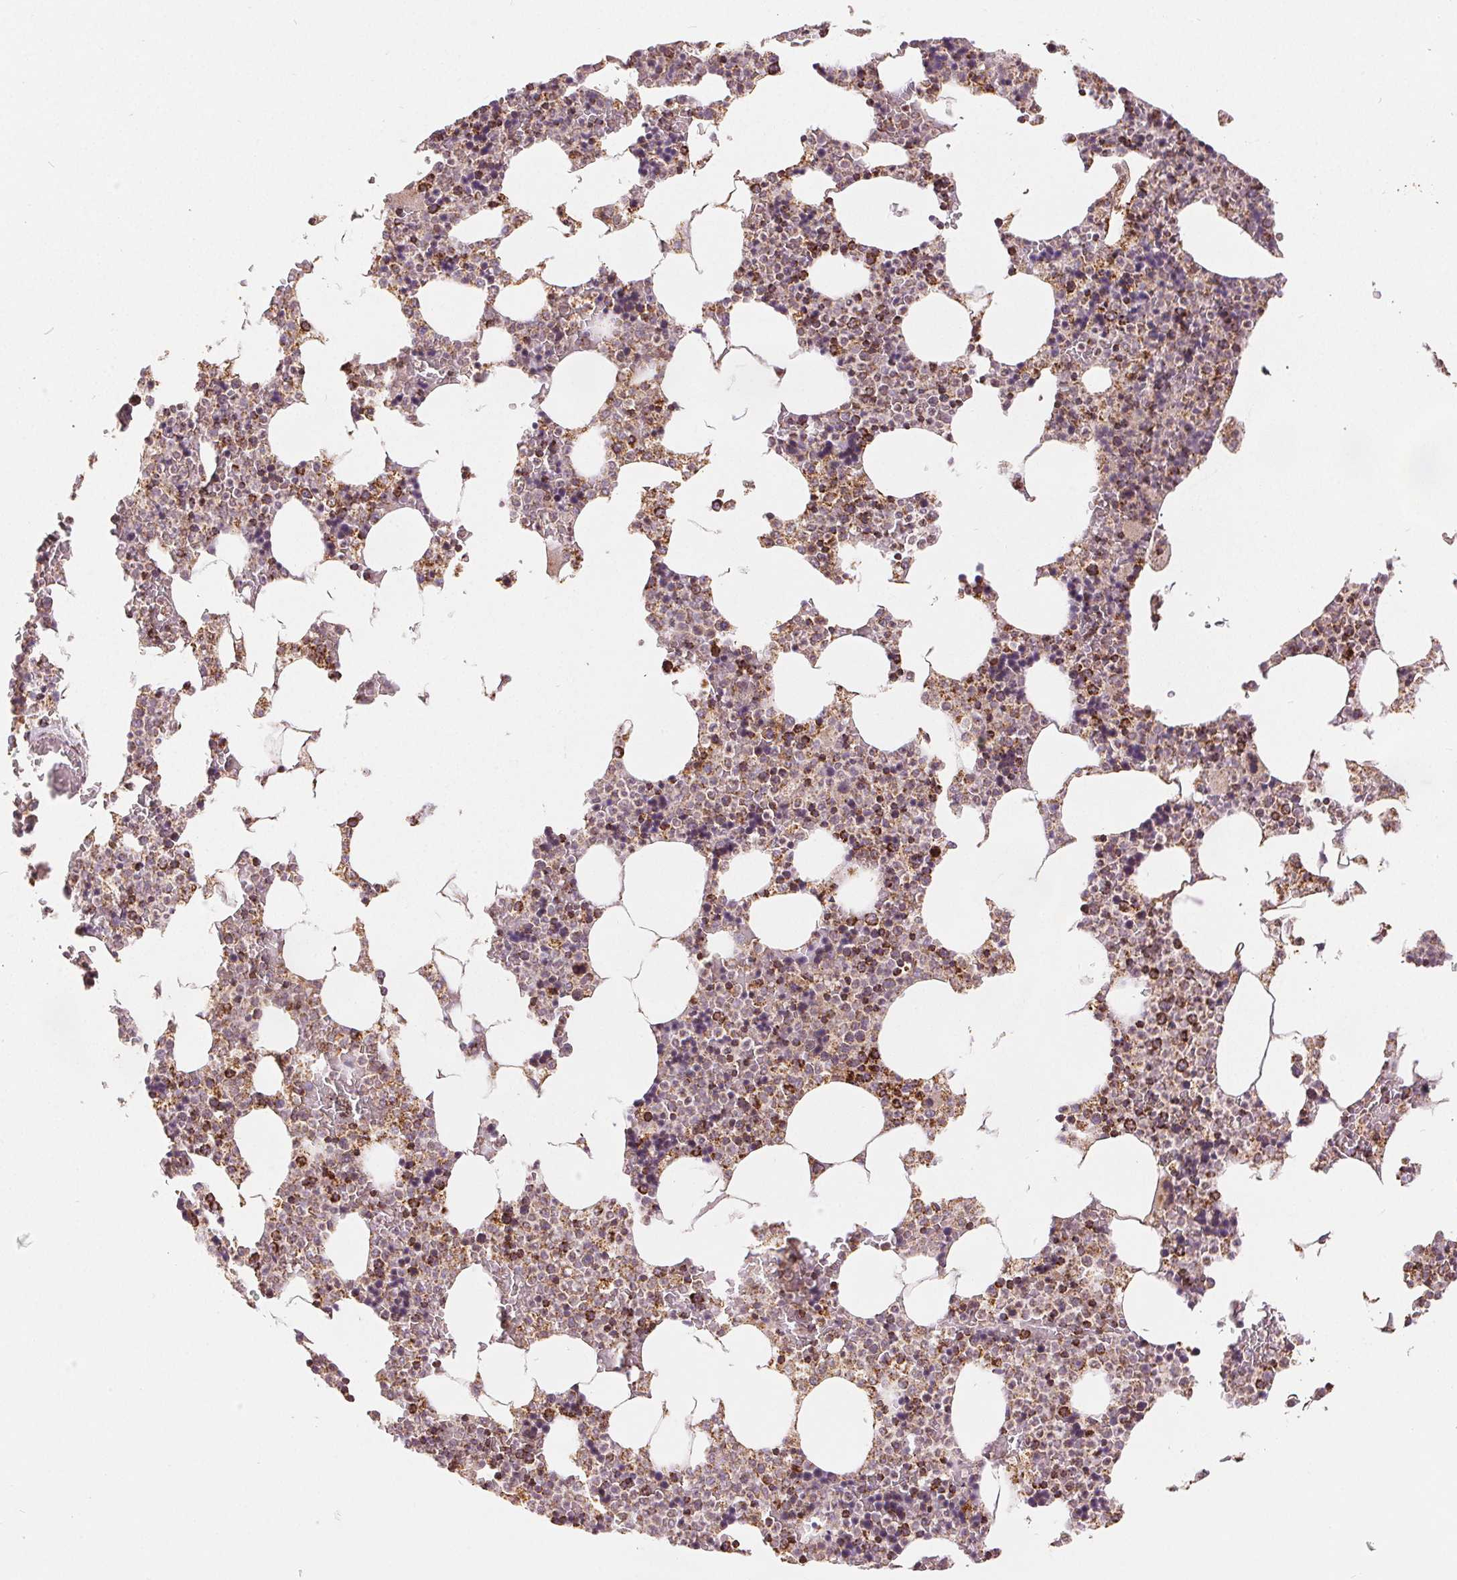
{"staining": {"intensity": "strong", "quantity": "<25%", "location": "cytoplasmic/membranous"}, "tissue": "bone marrow", "cell_type": "Hematopoietic cells", "image_type": "normal", "snomed": [{"axis": "morphology", "description": "Normal tissue, NOS"}, {"axis": "topography", "description": "Bone marrow"}], "caption": "This is a micrograph of immunohistochemistry (IHC) staining of benign bone marrow, which shows strong expression in the cytoplasmic/membranous of hematopoietic cells.", "gene": "SDHB", "patient": {"sex": "female", "age": 42}}